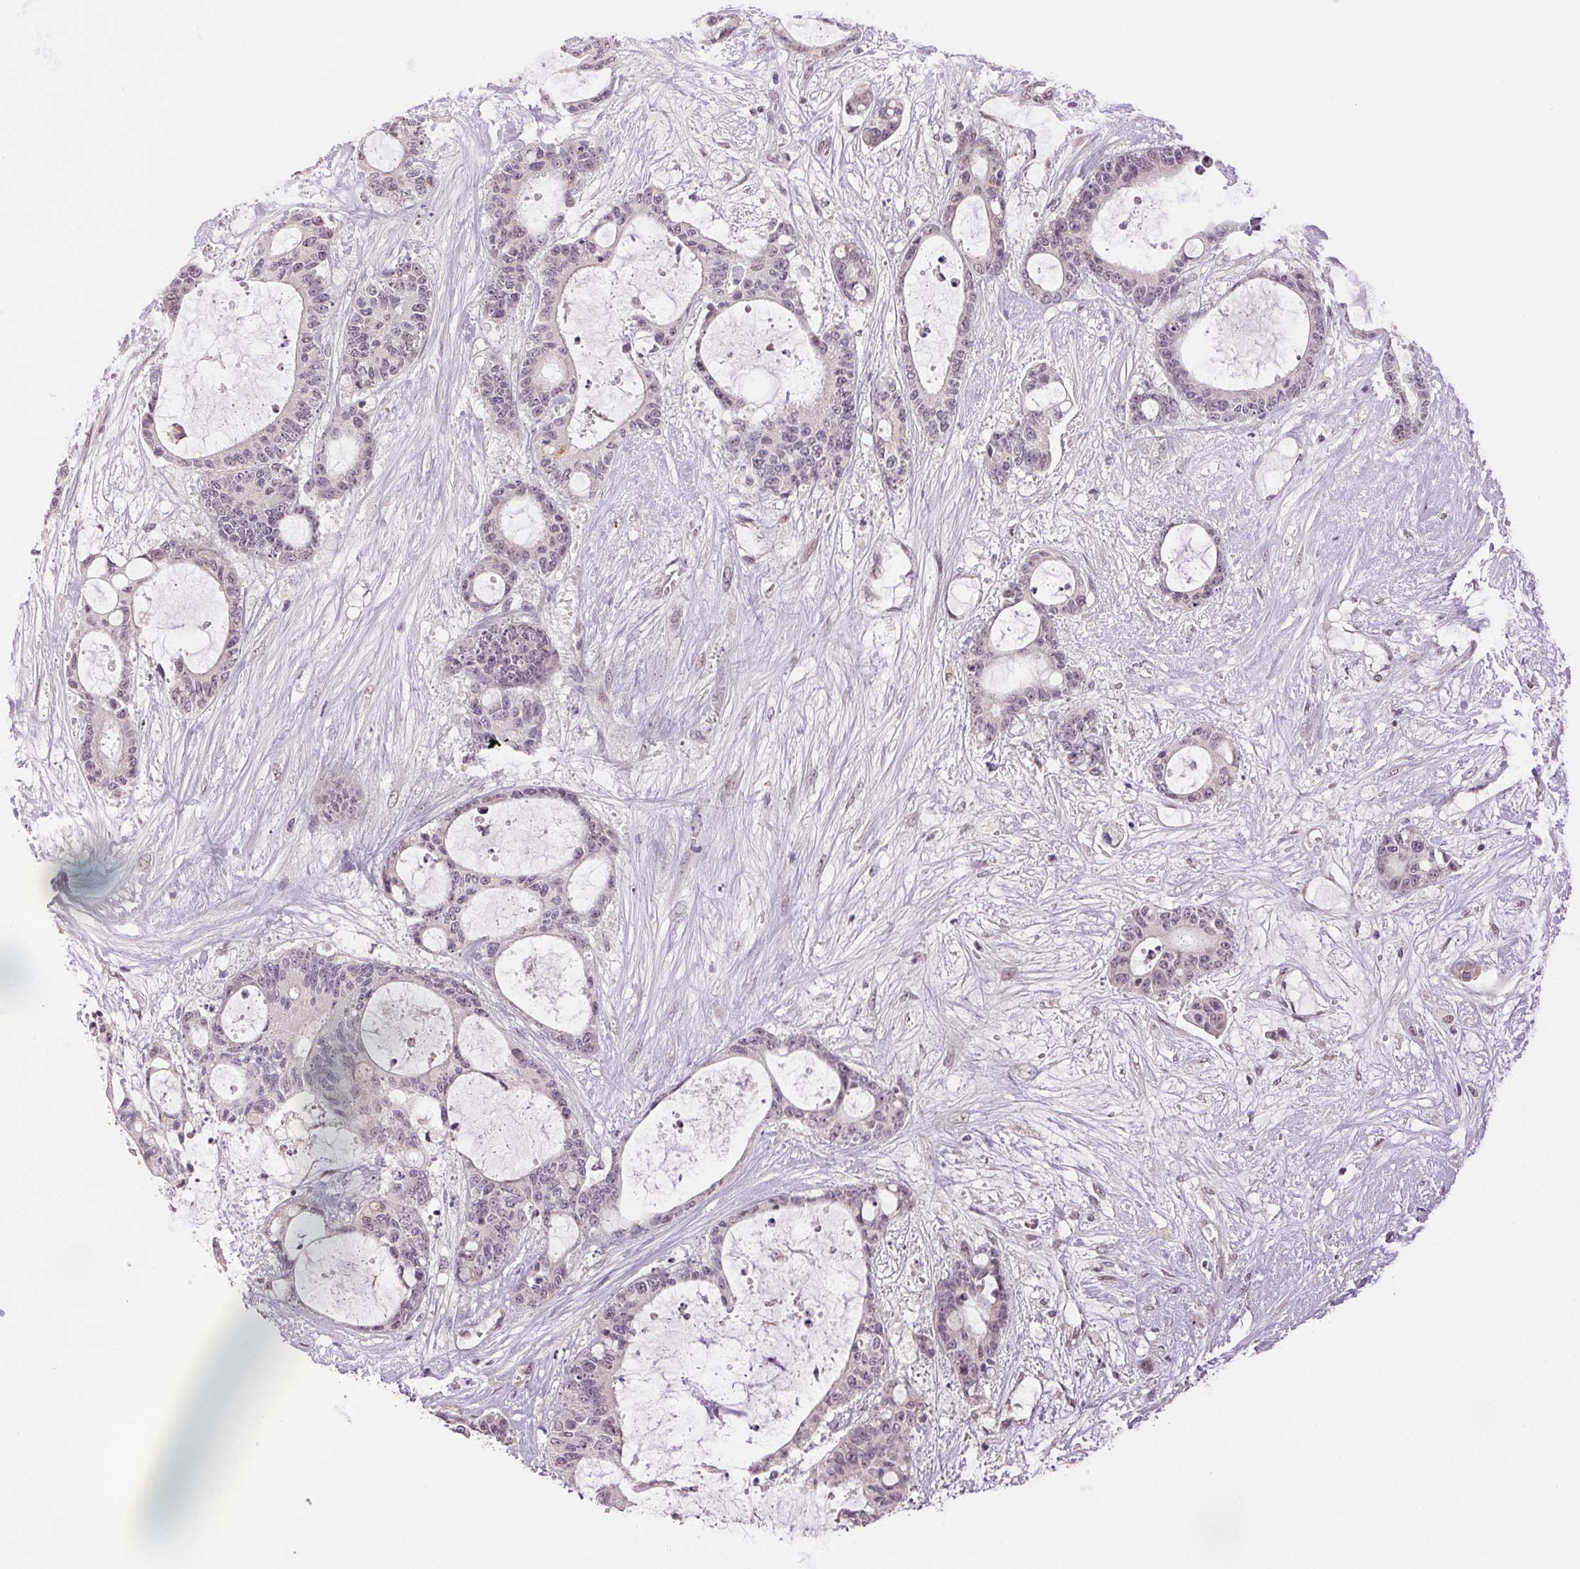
{"staining": {"intensity": "negative", "quantity": "none", "location": "none"}, "tissue": "liver cancer", "cell_type": "Tumor cells", "image_type": "cancer", "snomed": [{"axis": "morphology", "description": "Normal tissue, NOS"}, {"axis": "morphology", "description": "Cholangiocarcinoma"}, {"axis": "topography", "description": "Liver"}, {"axis": "topography", "description": "Peripheral nerve tissue"}], "caption": "This is an immunohistochemistry histopathology image of liver cancer. There is no expression in tumor cells.", "gene": "PLCB1", "patient": {"sex": "female", "age": 73}}